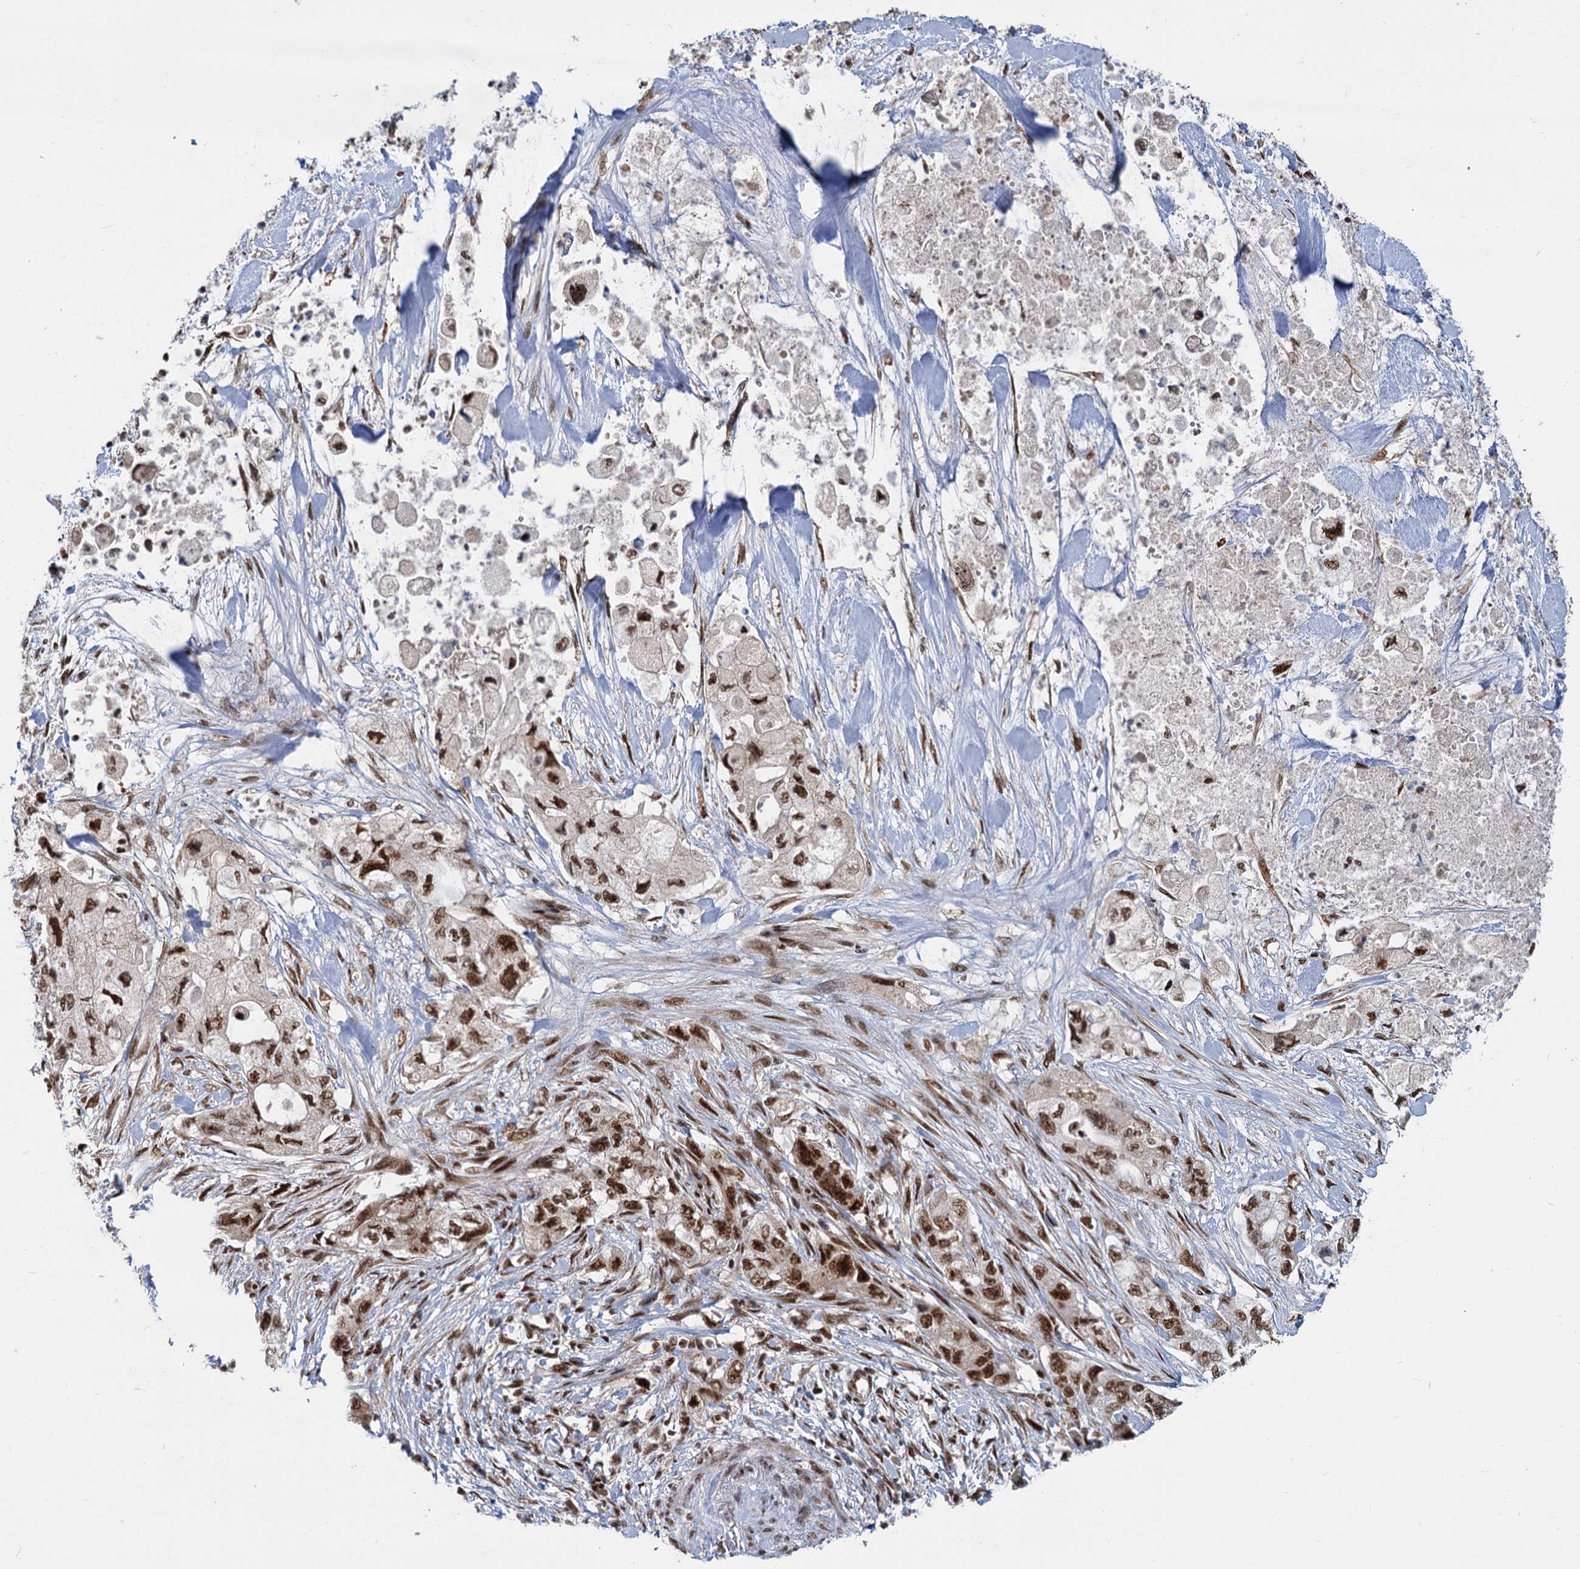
{"staining": {"intensity": "strong", "quantity": ">75%", "location": "nuclear"}, "tissue": "pancreatic cancer", "cell_type": "Tumor cells", "image_type": "cancer", "snomed": [{"axis": "morphology", "description": "Adenocarcinoma, NOS"}, {"axis": "topography", "description": "Pancreas"}], "caption": "High-power microscopy captured an immunohistochemistry (IHC) micrograph of adenocarcinoma (pancreatic), revealing strong nuclear staining in approximately >75% of tumor cells.", "gene": "WBP4", "patient": {"sex": "female", "age": 73}}